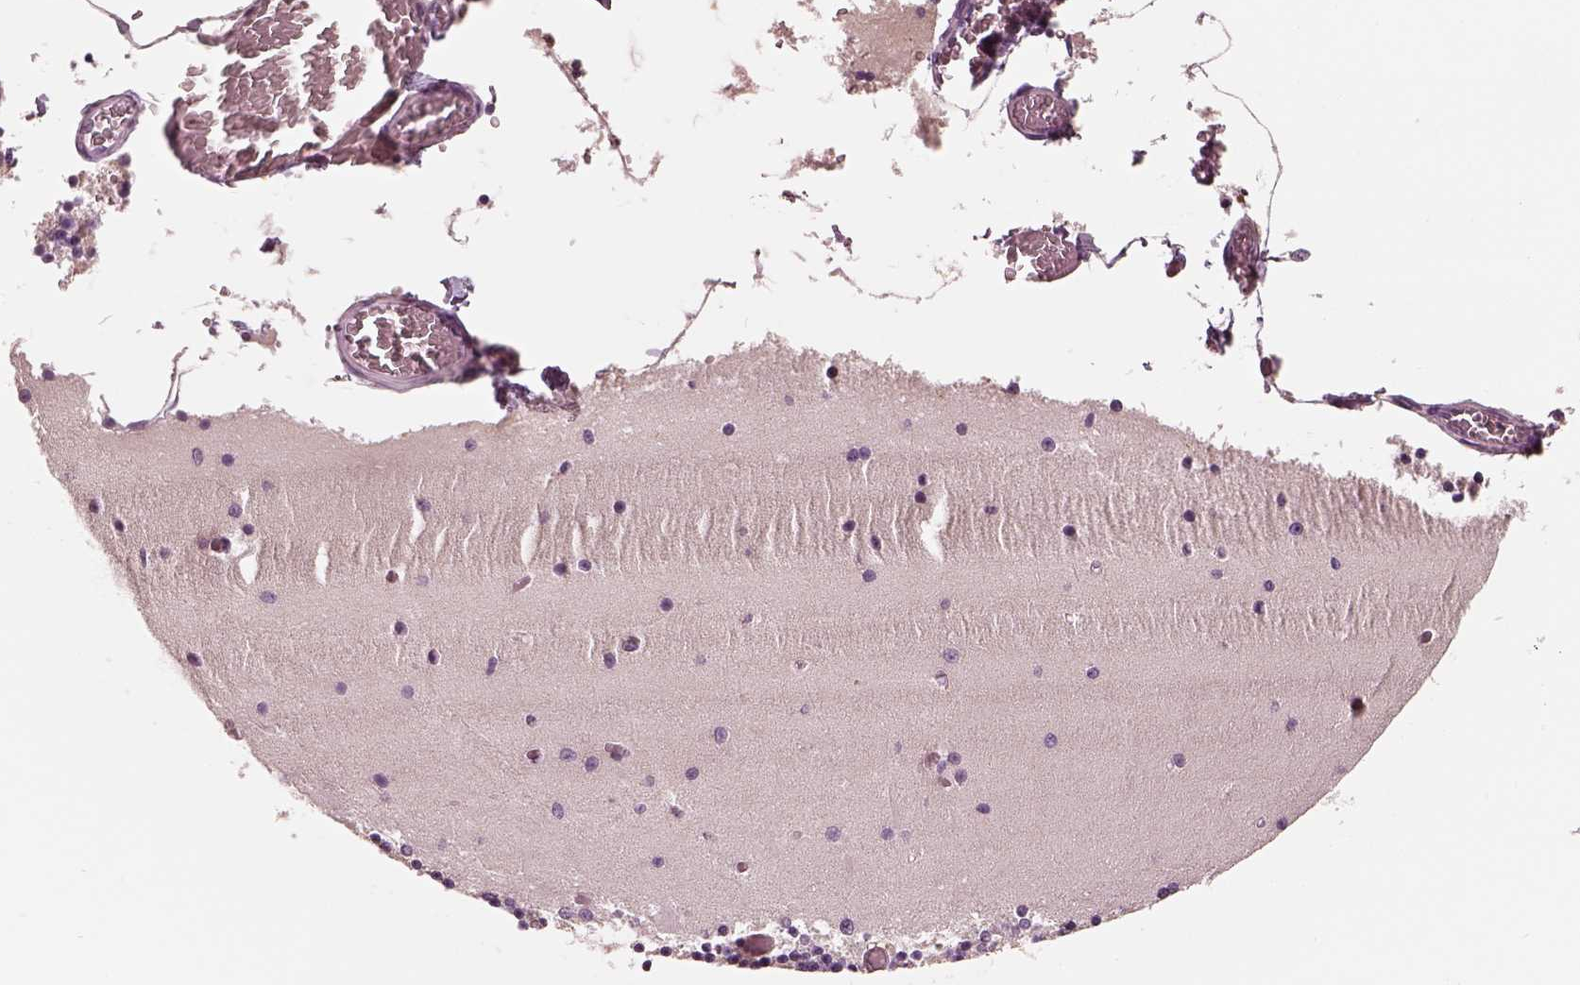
{"staining": {"intensity": "negative", "quantity": "none", "location": "none"}, "tissue": "cerebellum", "cell_type": "Cells in granular layer", "image_type": "normal", "snomed": [{"axis": "morphology", "description": "Normal tissue, NOS"}, {"axis": "topography", "description": "Cerebellum"}], "caption": "This is an IHC micrograph of unremarkable cerebellum. There is no positivity in cells in granular layer.", "gene": "RS1", "patient": {"sex": "female", "age": 28}}